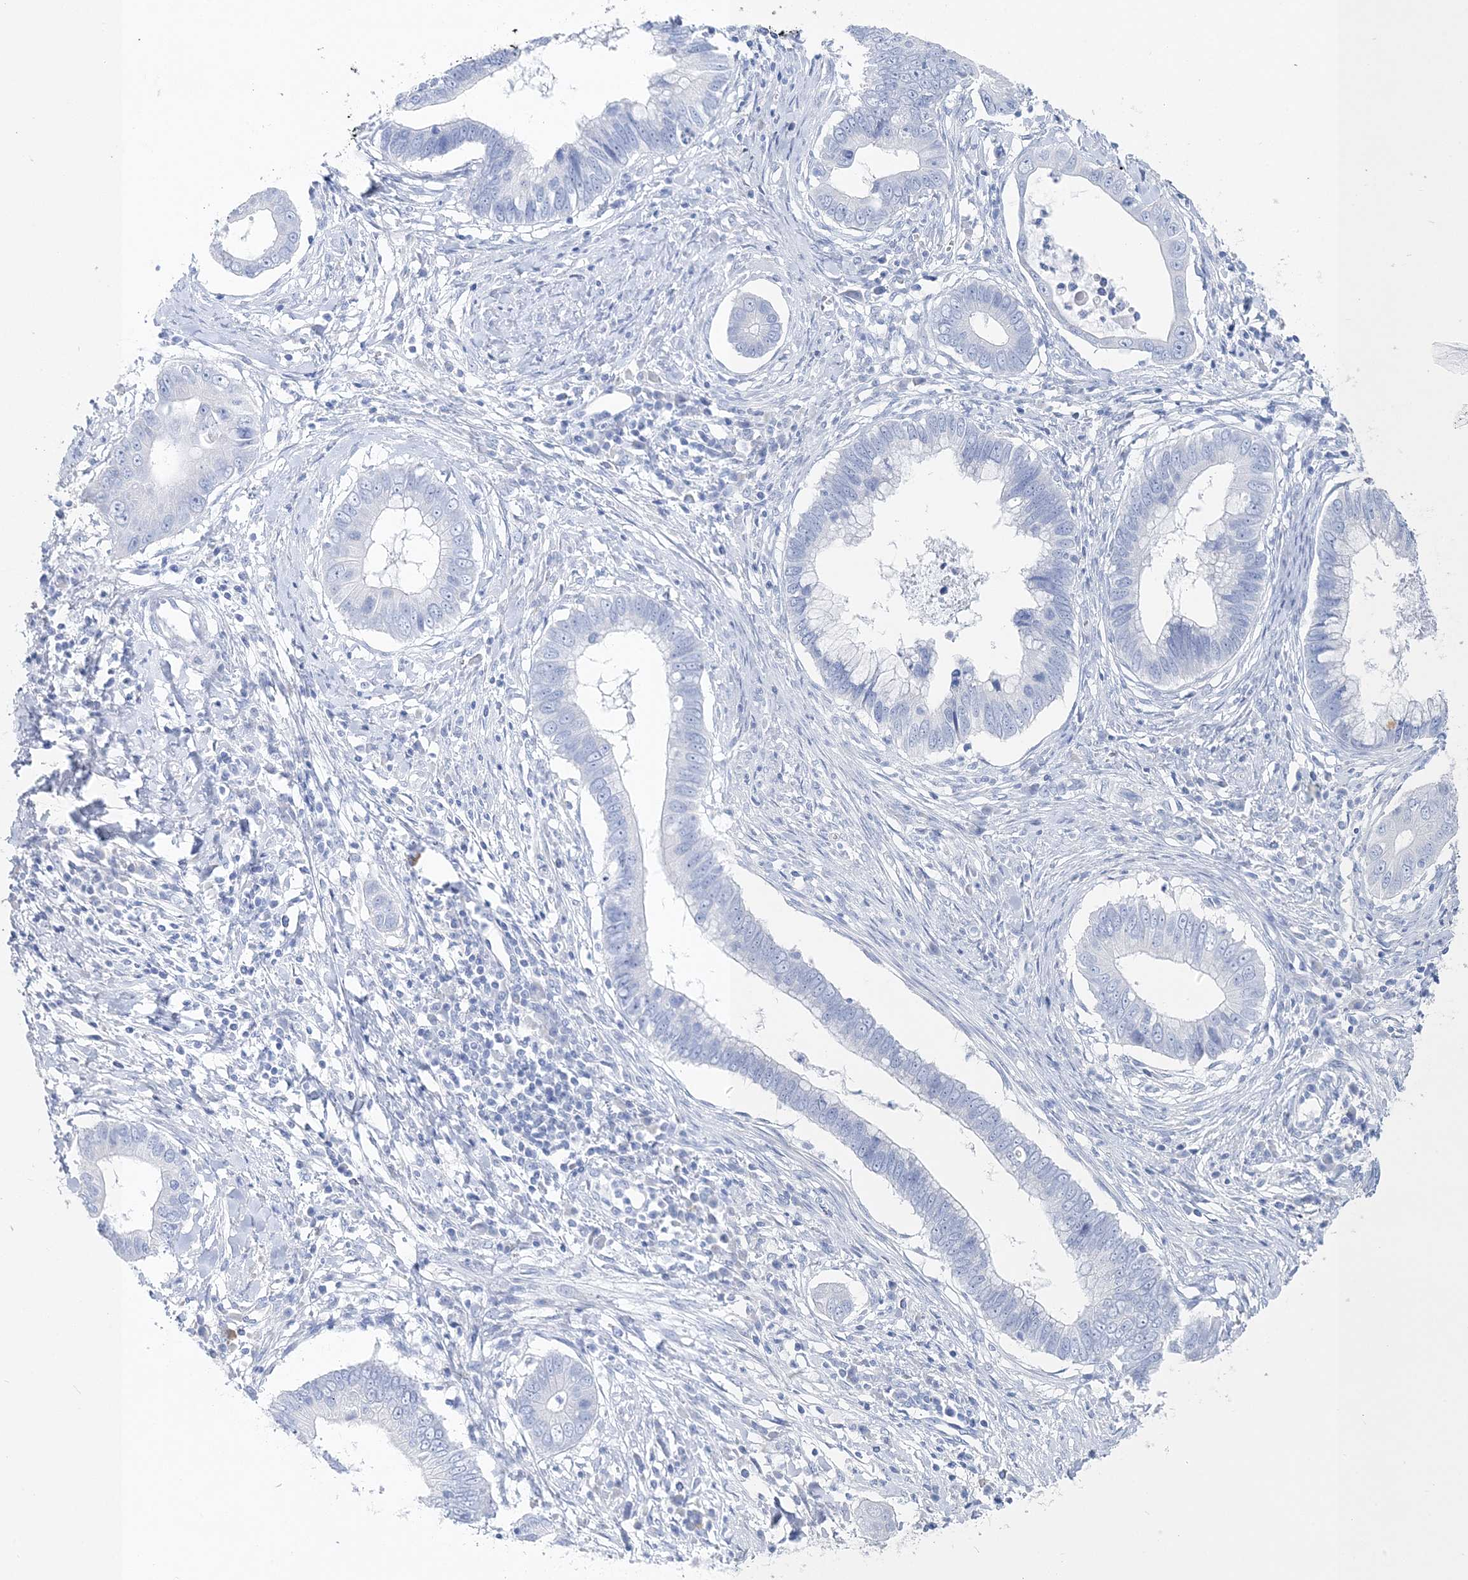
{"staining": {"intensity": "negative", "quantity": "none", "location": "none"}, "tissue": "cervical cancer", "cell_type": "Tumor cells", "image_type": "cancer", "snomed": [{"axis": "morphology", "description": "Adenocarcinoma, NOS"}, {"axis": "topography", "description": "Cervix"}], "caption": "This is a histopathology image of immunohistochemistry staining of adenocarcinoma (cervical), which shows no staining in tumor cells.", "gene": "TSPYL6", "patient": {"sex": "female", "age": 44}}